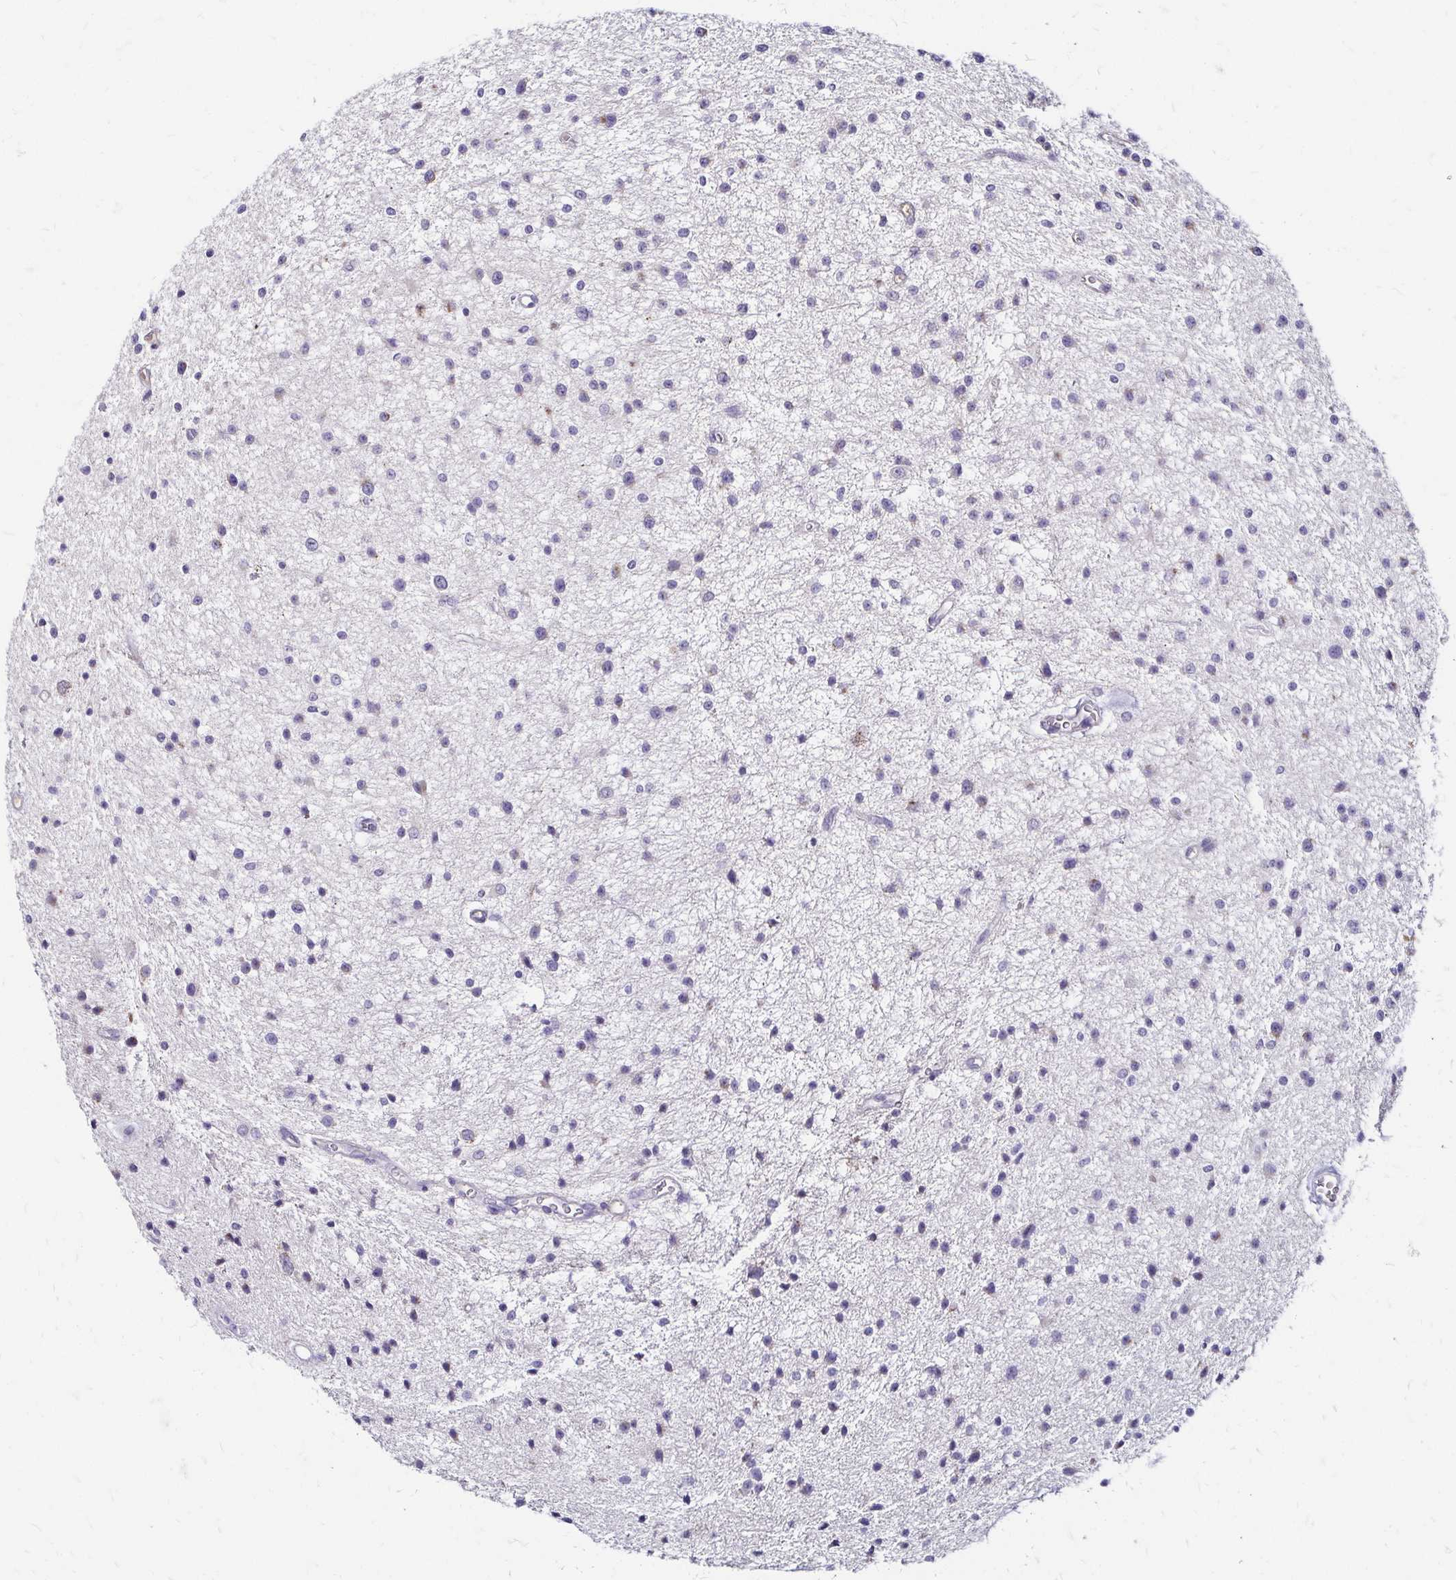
{"staining": {"intensity": "negative", "quantity": "none", "location": "none"}, "tissue": "glioma", "cell_type": "Tumor cells", "image_type": "cancer", "snomed": [{"axis": "morphology", "description": "Glioma, malignant, Low grade"}, {"axis": "topography", "description": "Brain"}], "caption": "The image exhibits no staining of tumor cells in glioma.", "gene": "SCG3", "patient": {"sex": "male", "age": 43}}